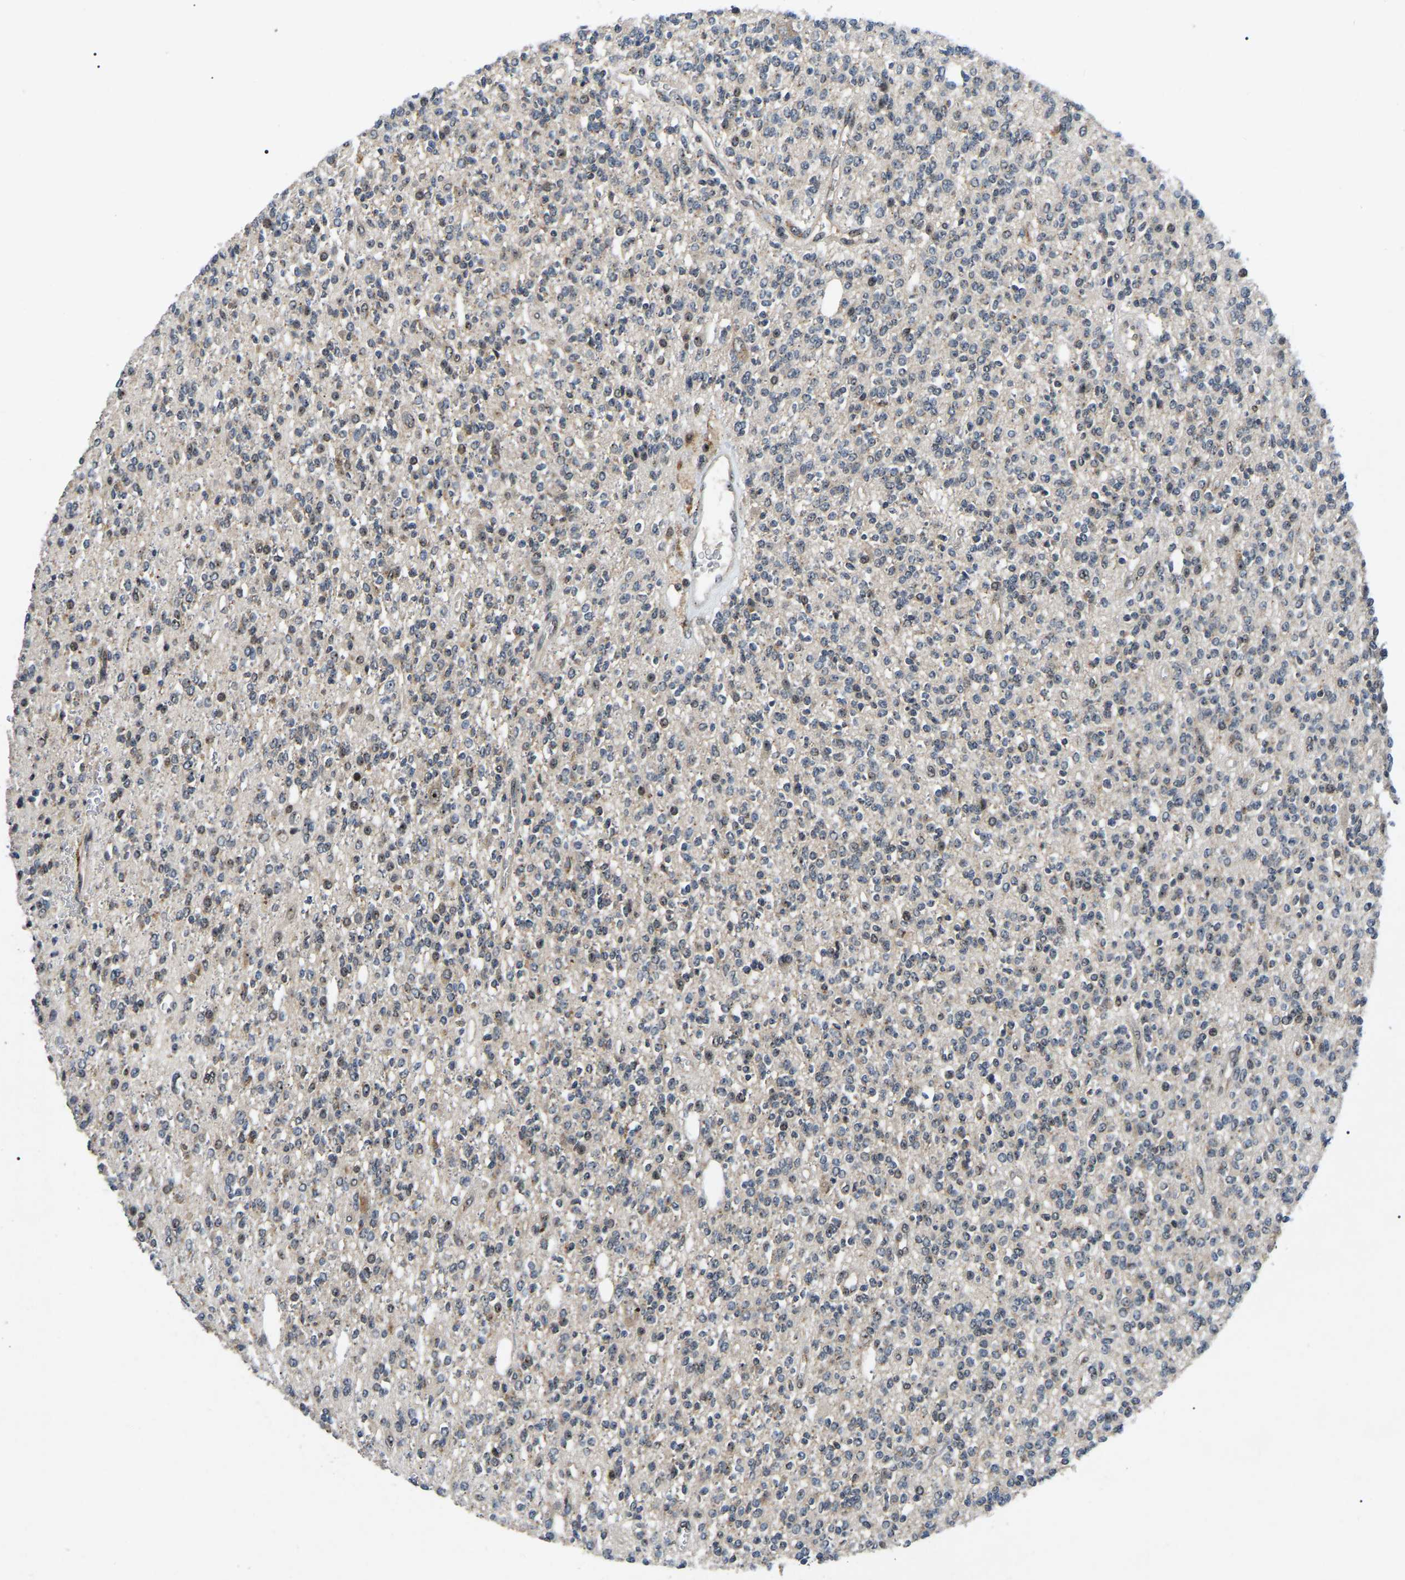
{"staining": {"intensity": "negative", "quantity": "none", "location": "none"}, "tissue": "glioma", "cell_type": "Tumor cells", "image_type": "cancer", "snomed": [{"axis": "morphology", "description": "Glioma, malignant, High grade"}, {"axis": "topography", "description": "Brain"}], "caption": "This is a micrograph of IHC staining of glioma, which shows no positivity in tumor cells.", "gene": "RBM28", "patient": {"sex": "male", "age": 34}}